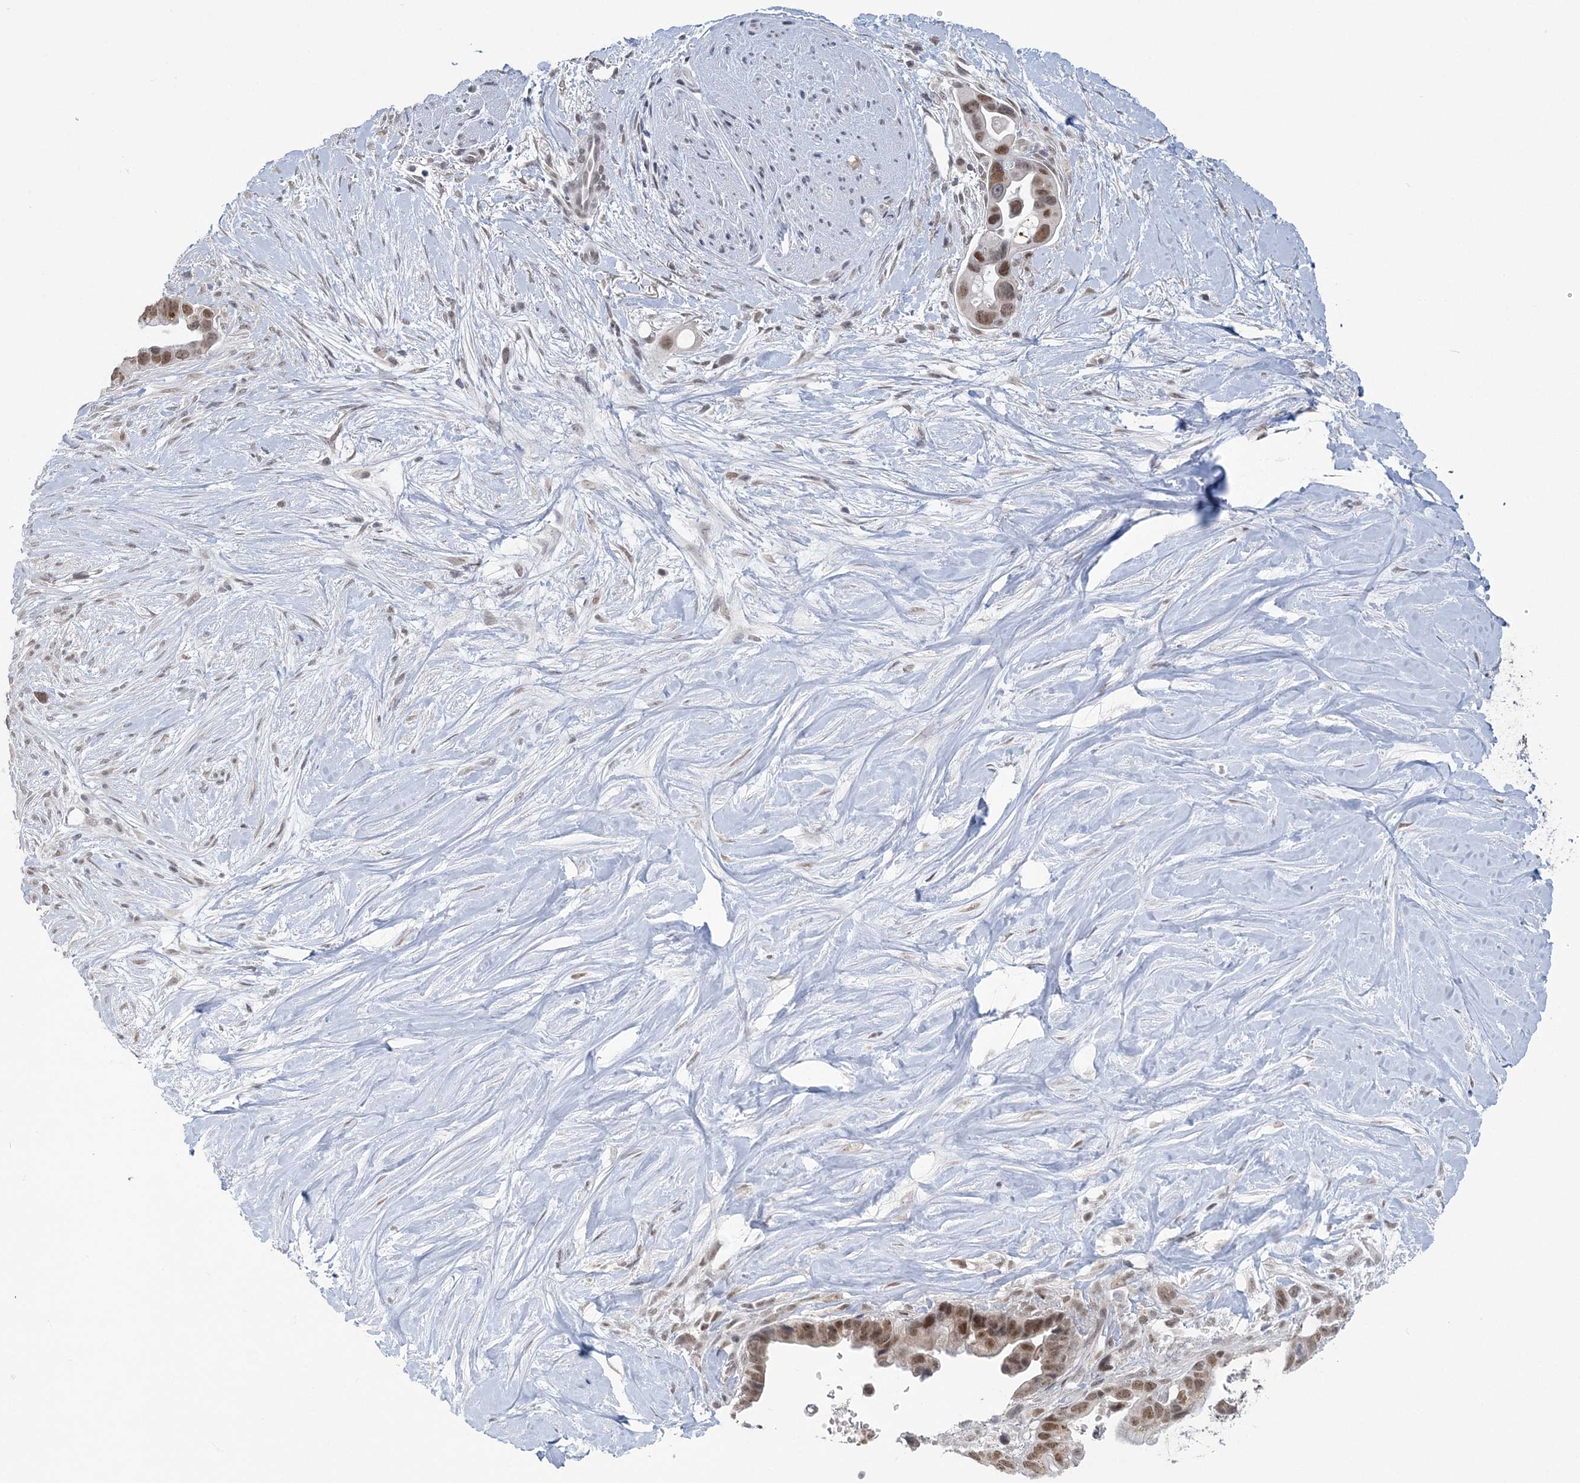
{"staining": {"intensity": "moderate", "quantity": ">75%", "location": "nuclear"}, "tissue": "pancreatic cancer", "cell_type": "Tumor cells", "image_type": "cancer", "snomed": [{"axis": "morphology", "description": "Adenocarcinoma, NOS"}, {"axis": "topography", "description": "Pancreas"}], "caption": "Immunohistochemistry (IHC) (DAB) staining of human pancreatic adenocarcinoma exhibits moderate nuclear protein positivity in approximately >75% of tumor cells.", "gene": "ZBTB7A", "patient": {"sex": "female", "age": 72}}